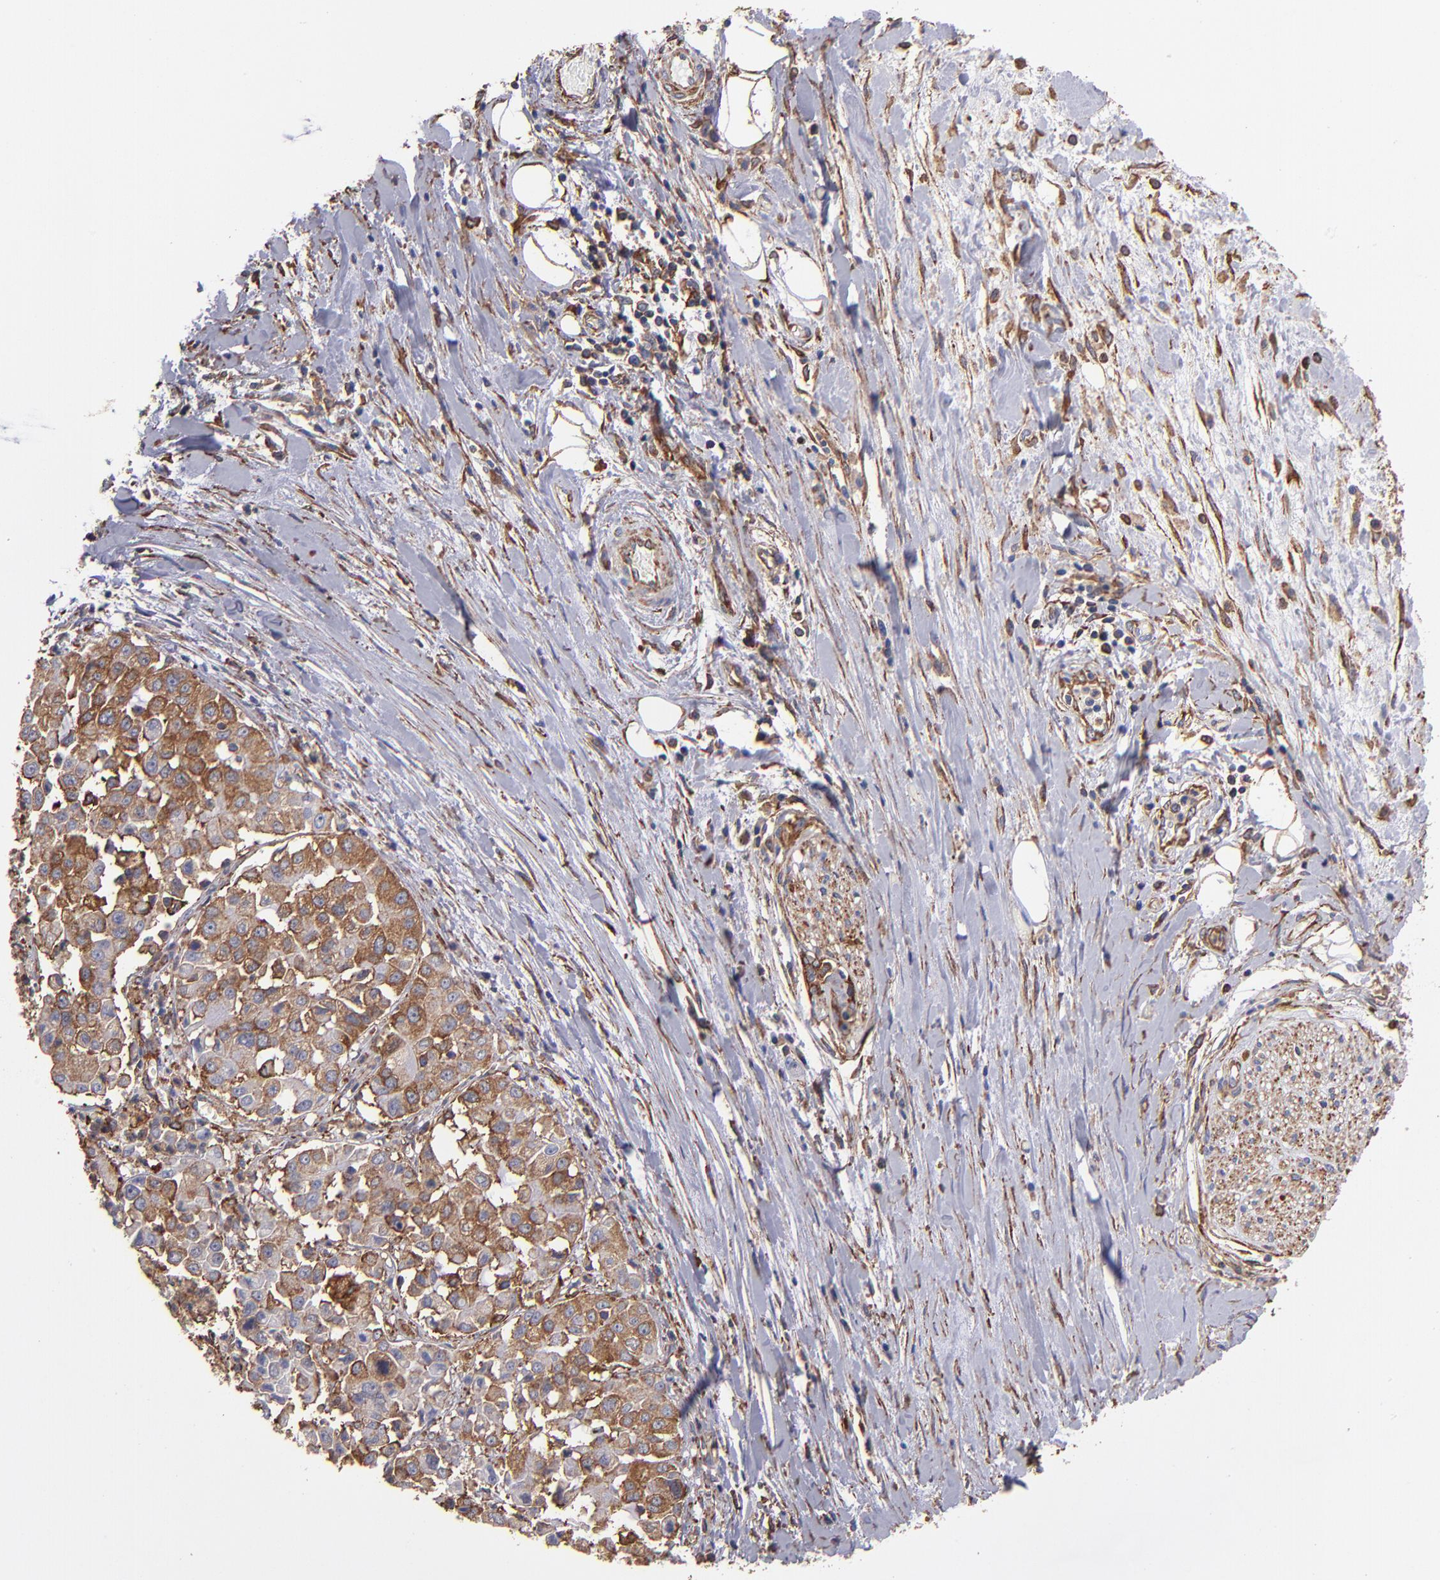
{"staining": {"intensity": "moderate", "quantity": "25%-75%", "location": "cytoplasmic/membranous"}, "tissue": "pancreatic cancer", "cell_type": "Tumor cells", "image_type": "cancer", "snomed": [{"axis": "morphology", "description": "Adenocarcinoma, NOS"}, {"axis": "topography", "description": "Pancreas"}], "caption": "Immunohistochemistry photomicrograph of pancreatic adenocarcinoma stained for a protein (brown), which reveals medium levels of moderate cytoplasmic/membranous expression in about 25%-75% of tumor cells.", "gene": "MVP", "patient": {"sex": "female", "age": 52}}